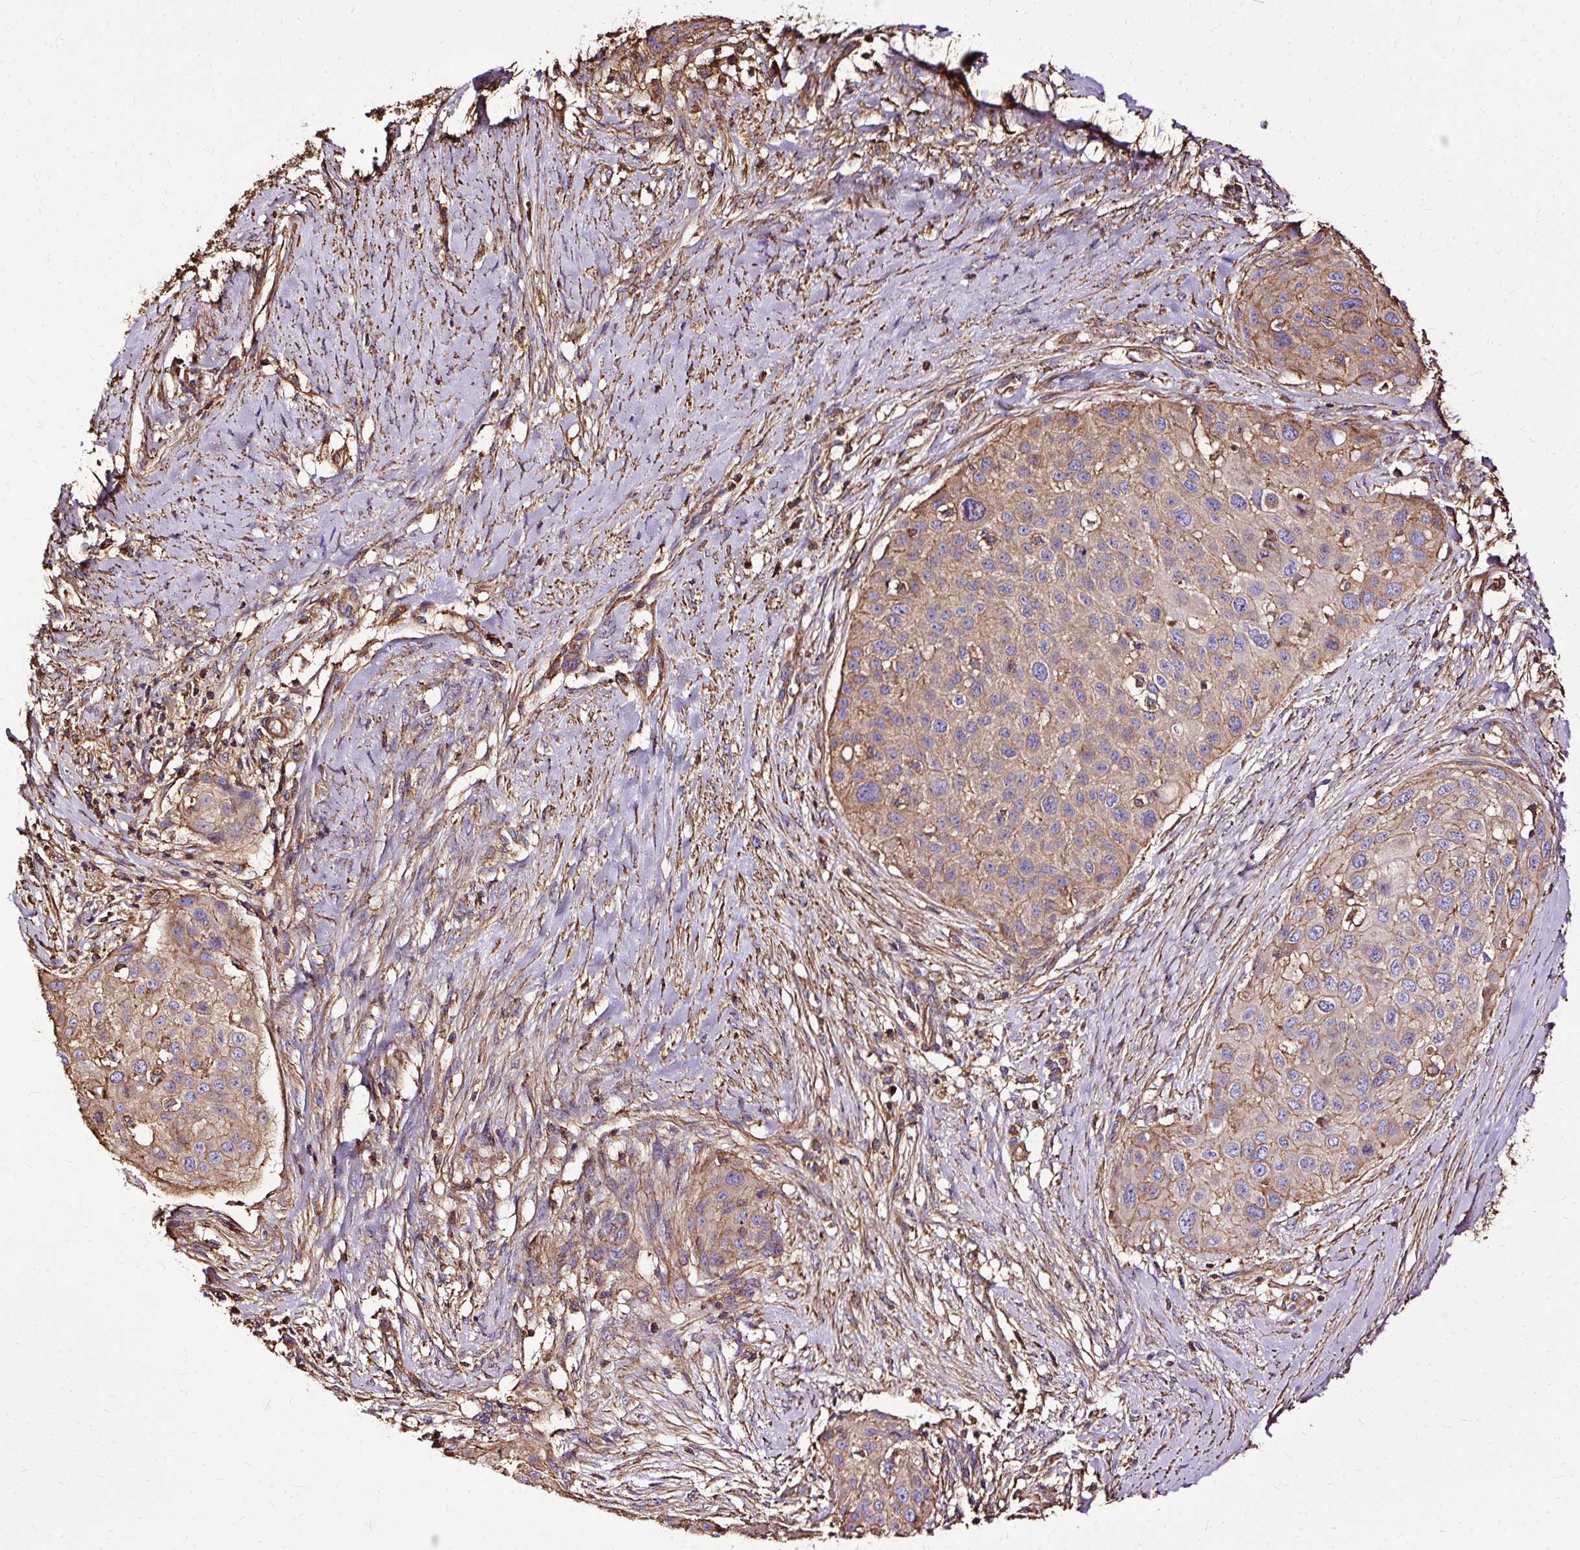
{"staining": {"intensity": "moderate", "quantity": ">75%", "location": "cytoplasmic/membranous"}, "tissue": "skin cancer", "cell_type": "Tumor cells", "image_type": "cancer", "snomed": [{"axis": "morphology", "description": "Squamous cell carcinoma, NOS"}, {"axis": "topography", "description": "Skin"}], "caption": "IHC micrograph of neoplastic tissue: human squamous cell carcinoma (skin) stained using IHC exhibits medium levels of moderate protein expression localized specifically in the cytoplasmic/membranous of tumor cells, appearing as a cytoplasmic/membranous brown color.", "gene": "KLHL11", "patient": {"sex": "female", "age": 87}}